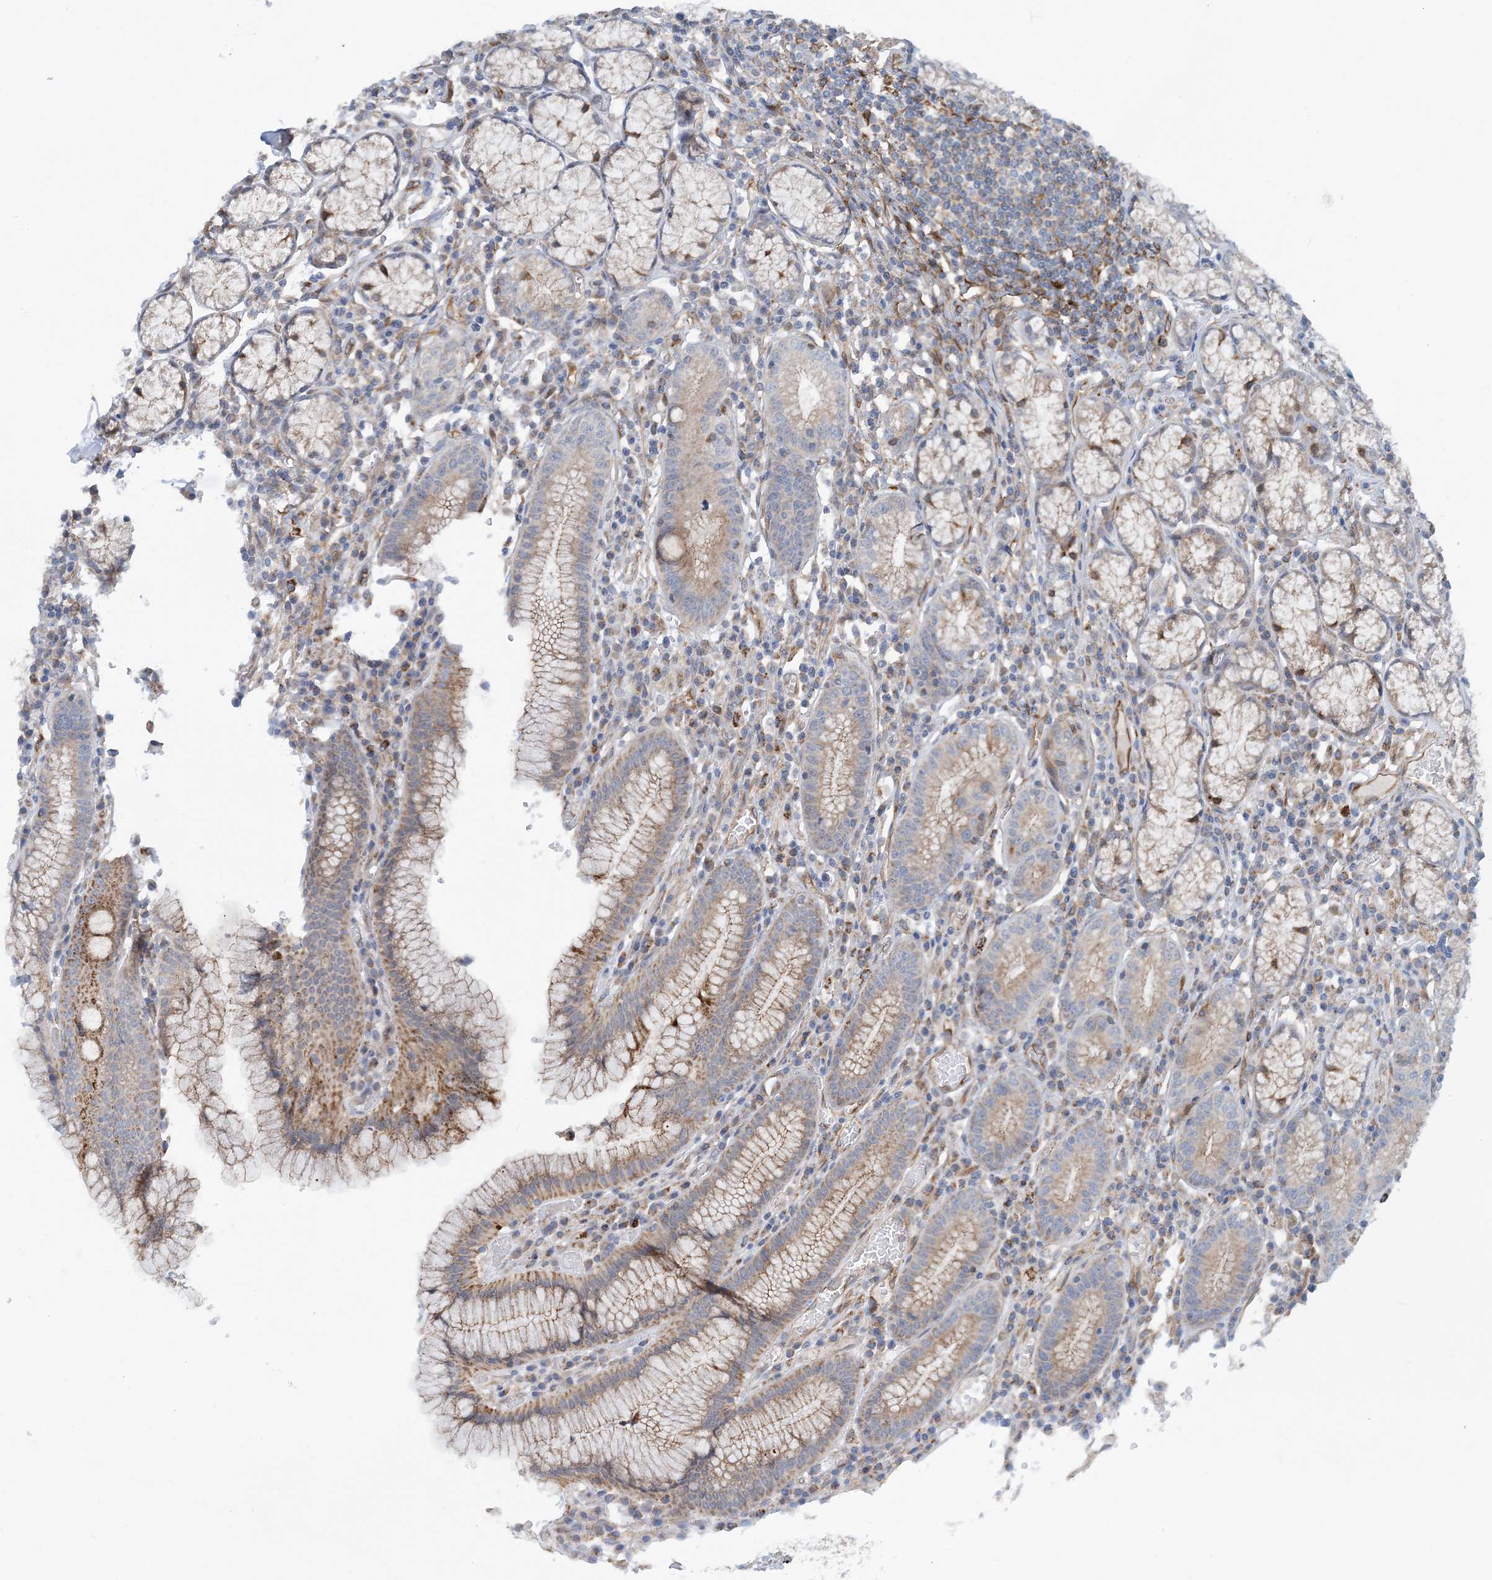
{"staining": {"intensity": "moderate", "quantity": "25%-75%", "location": "cytoplasmic/membranous"}, "tissue": "stomach", "cell_type": "Glandular cells", "image_type": "normal", "snomed": [{"axis": "morphology", "description": "Normal tissue, NOS"}, {"axis": "topography", "description": "Stomach"}], "caption": "Protein staining shows moderate cytoplasmic/membranous expression in about 25%-75% of glandular cells in normal stomach. (brown staining indicates protein expression, while blue staining denotes nuclei).", "gene": "EIF2A", "patient": {"sex": "male", "age": 55}}